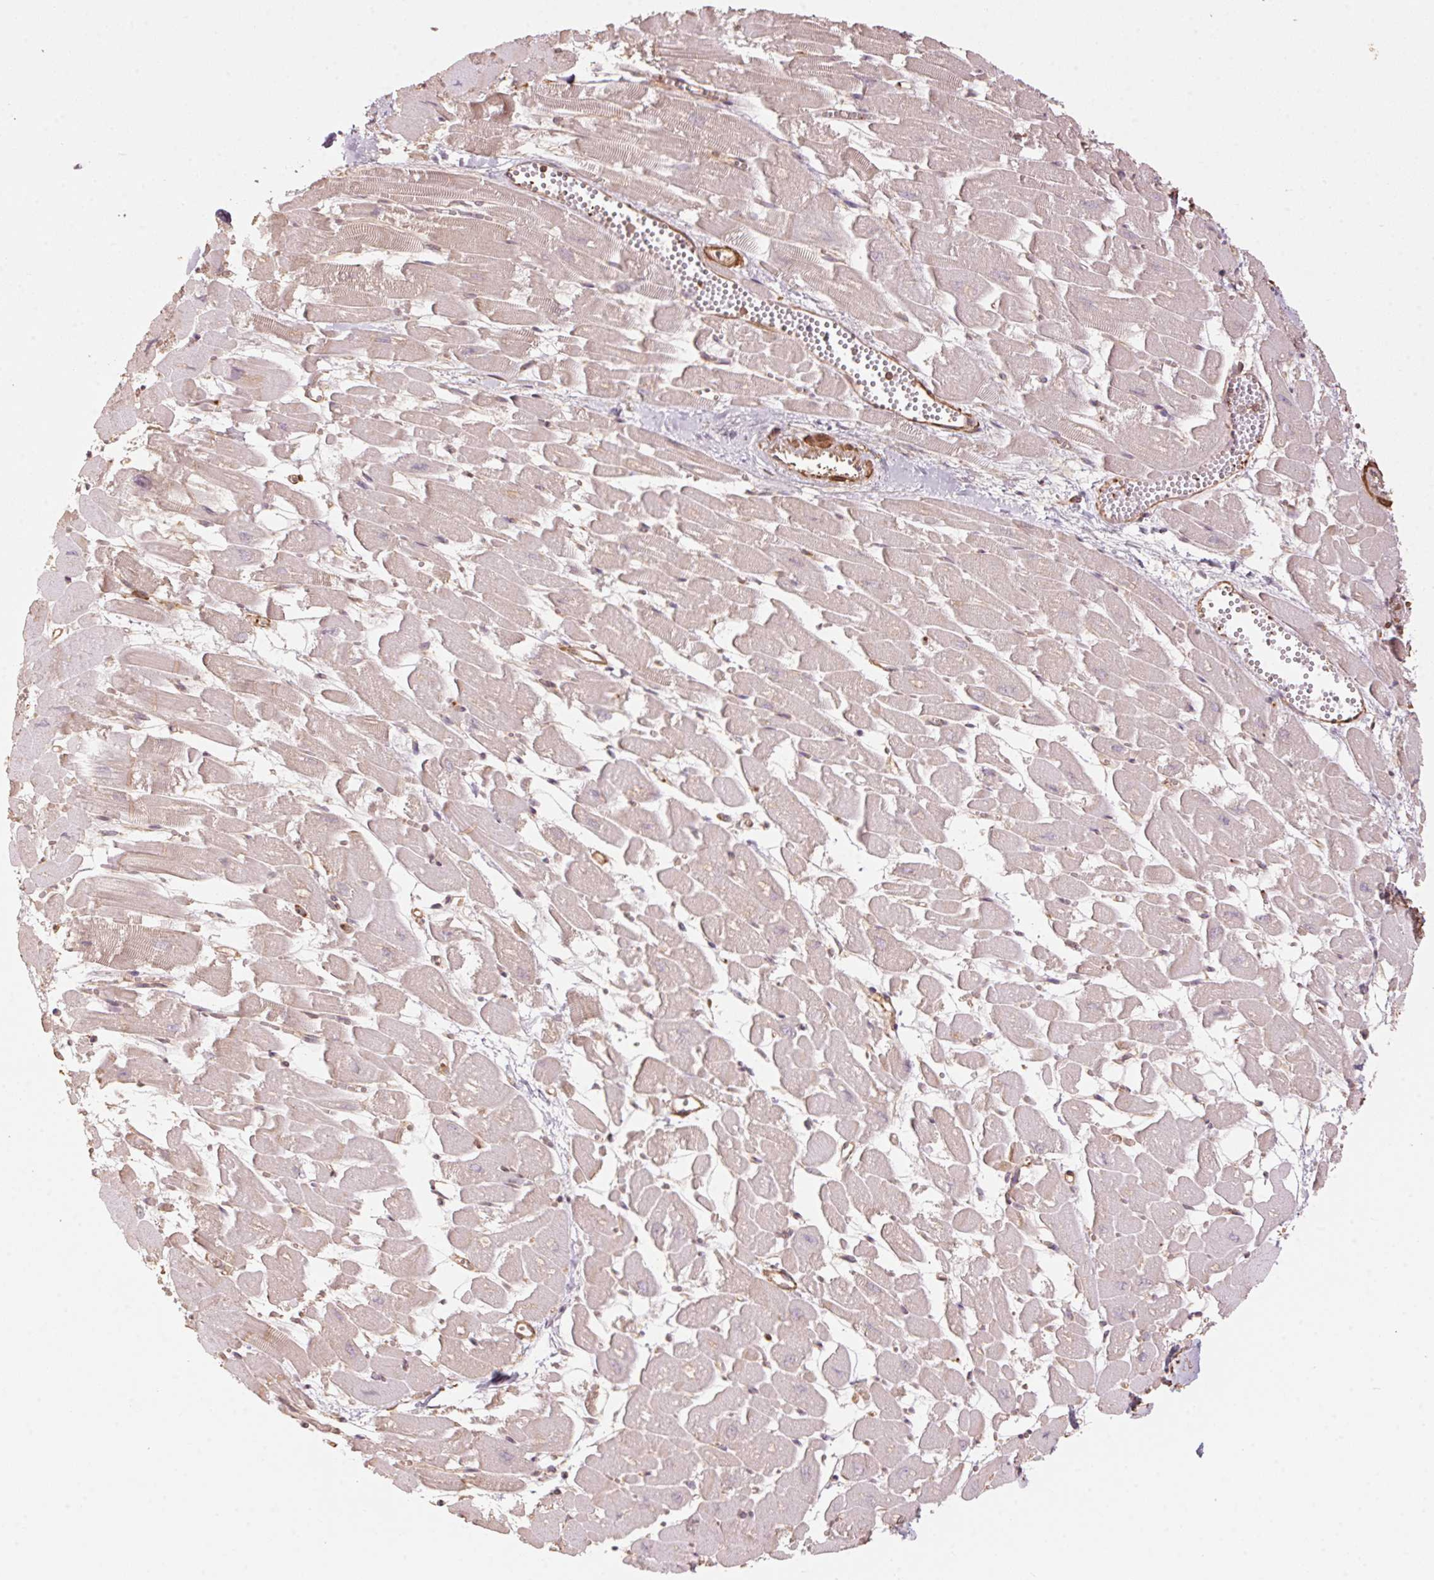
{"staining": {"intensity": "weak", "quantity": "25%-75%", "location": "cytoplasmic/membranous"}, "tissue": "heart muscle", "cell_type": "Cardiomyocytes", "image_type": "normal", "snomed": [{"axis": "morphology", "description": "Normal tissue, NOS"}, {"axis": "topography", "description": "Heart"}], "caption": "Weak cytoplasmic/membranous staining is identified in approximately 25%-75% of cardiomyocytes in unremarkable heart muscle.", "gene": "QDPR", "patient": {"sex": "female", "age": 52}}